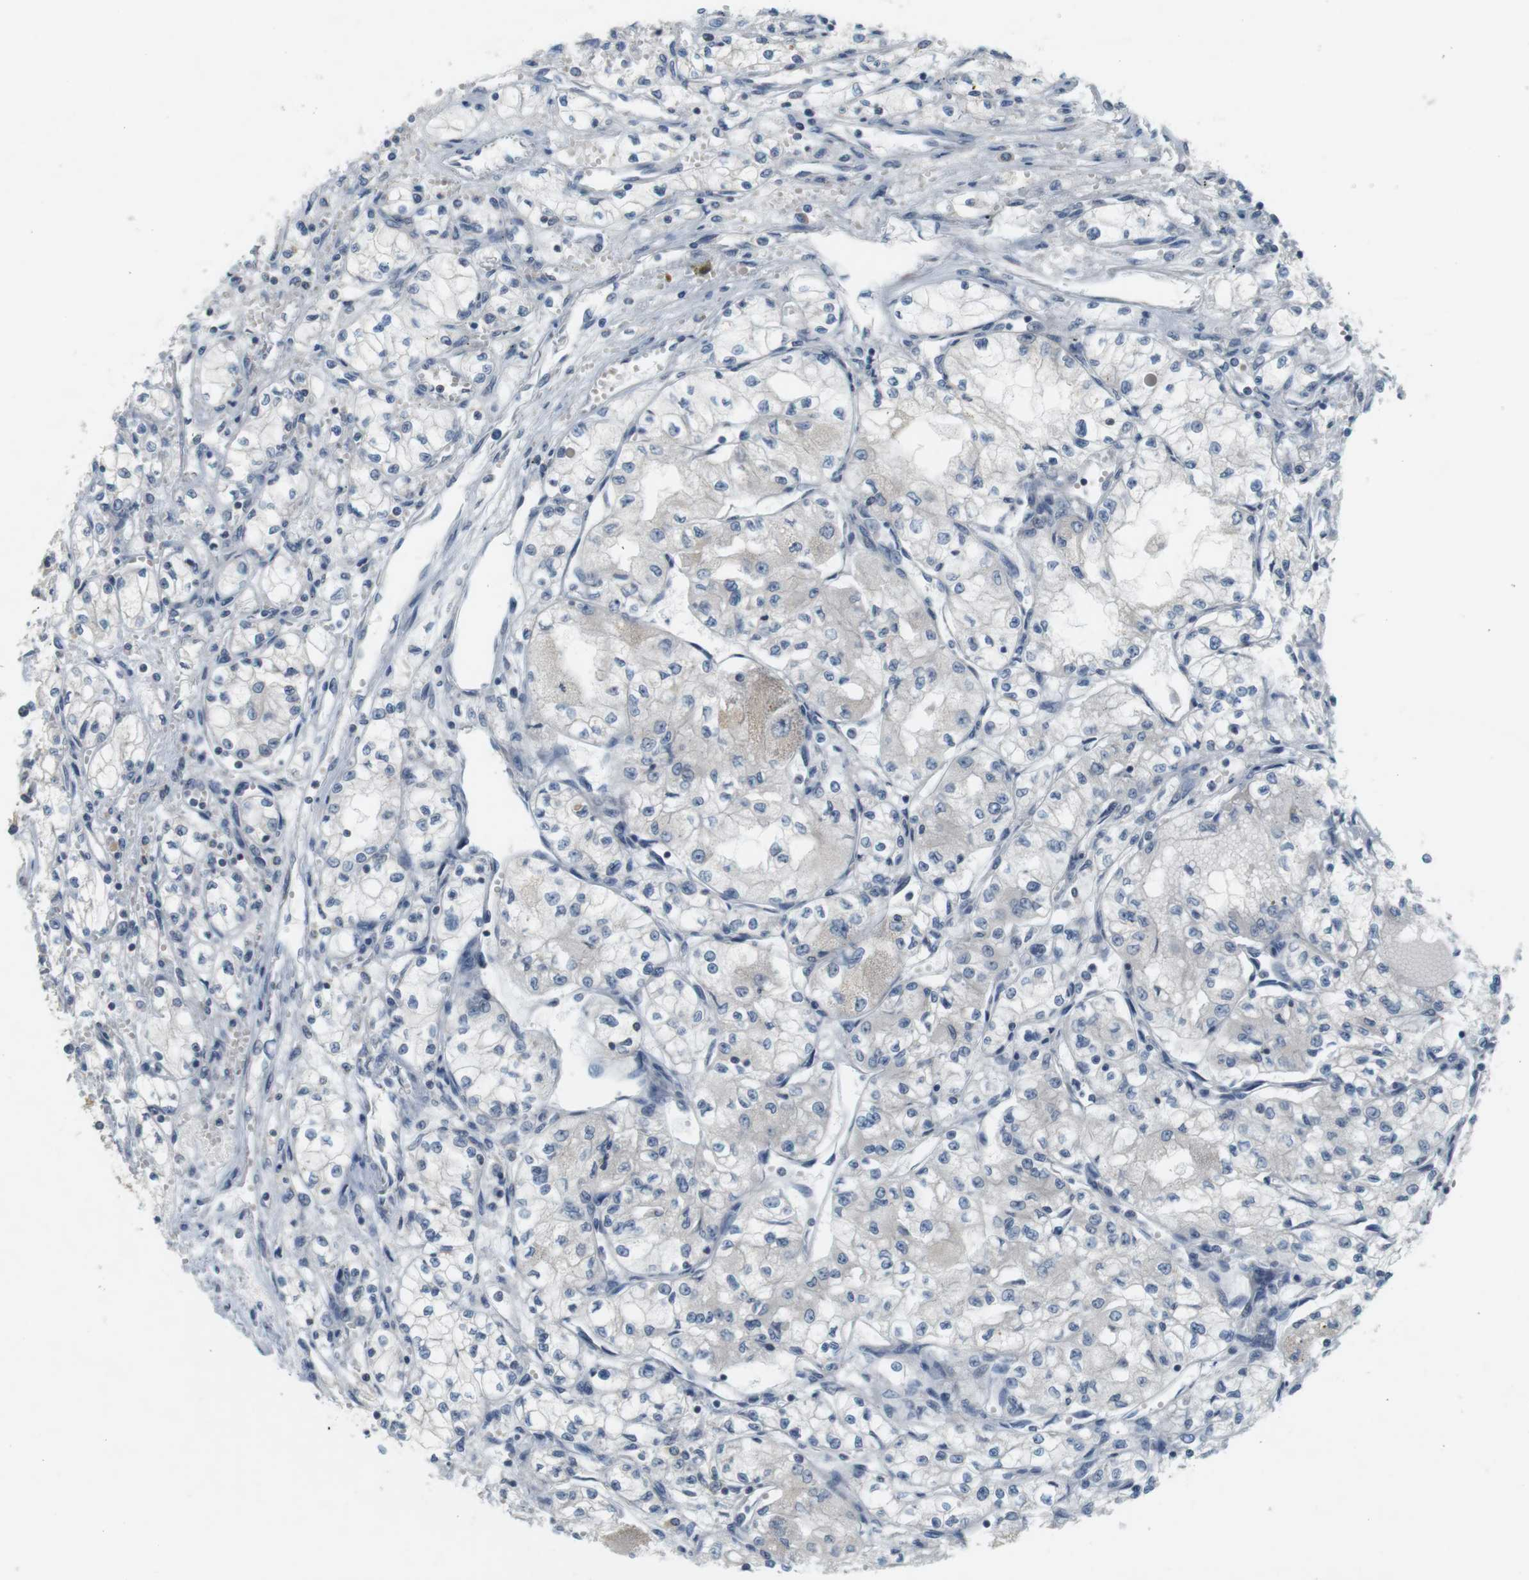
{"staining": {"intensity": "negative", "quantity": "none", "location": "none"}, "tissue": "renal cancer", "cell_type": "Tumor cells", "image_type": "cancer", "snomed": [{"axis": "morphology", "description": "Normal tissue, NOS"}, {"axis": "morphology", "description": "Adenocarcinoma, NOS"}, {"axis": "topography", "description": "Kidney"}], "caption": "Renal cancer (adenocarcinoma) stained for a protein using IHC exhibits no expression tumor cells.", "gene": "WNT7A", "patient": {"sex": "male", "age": 59}}